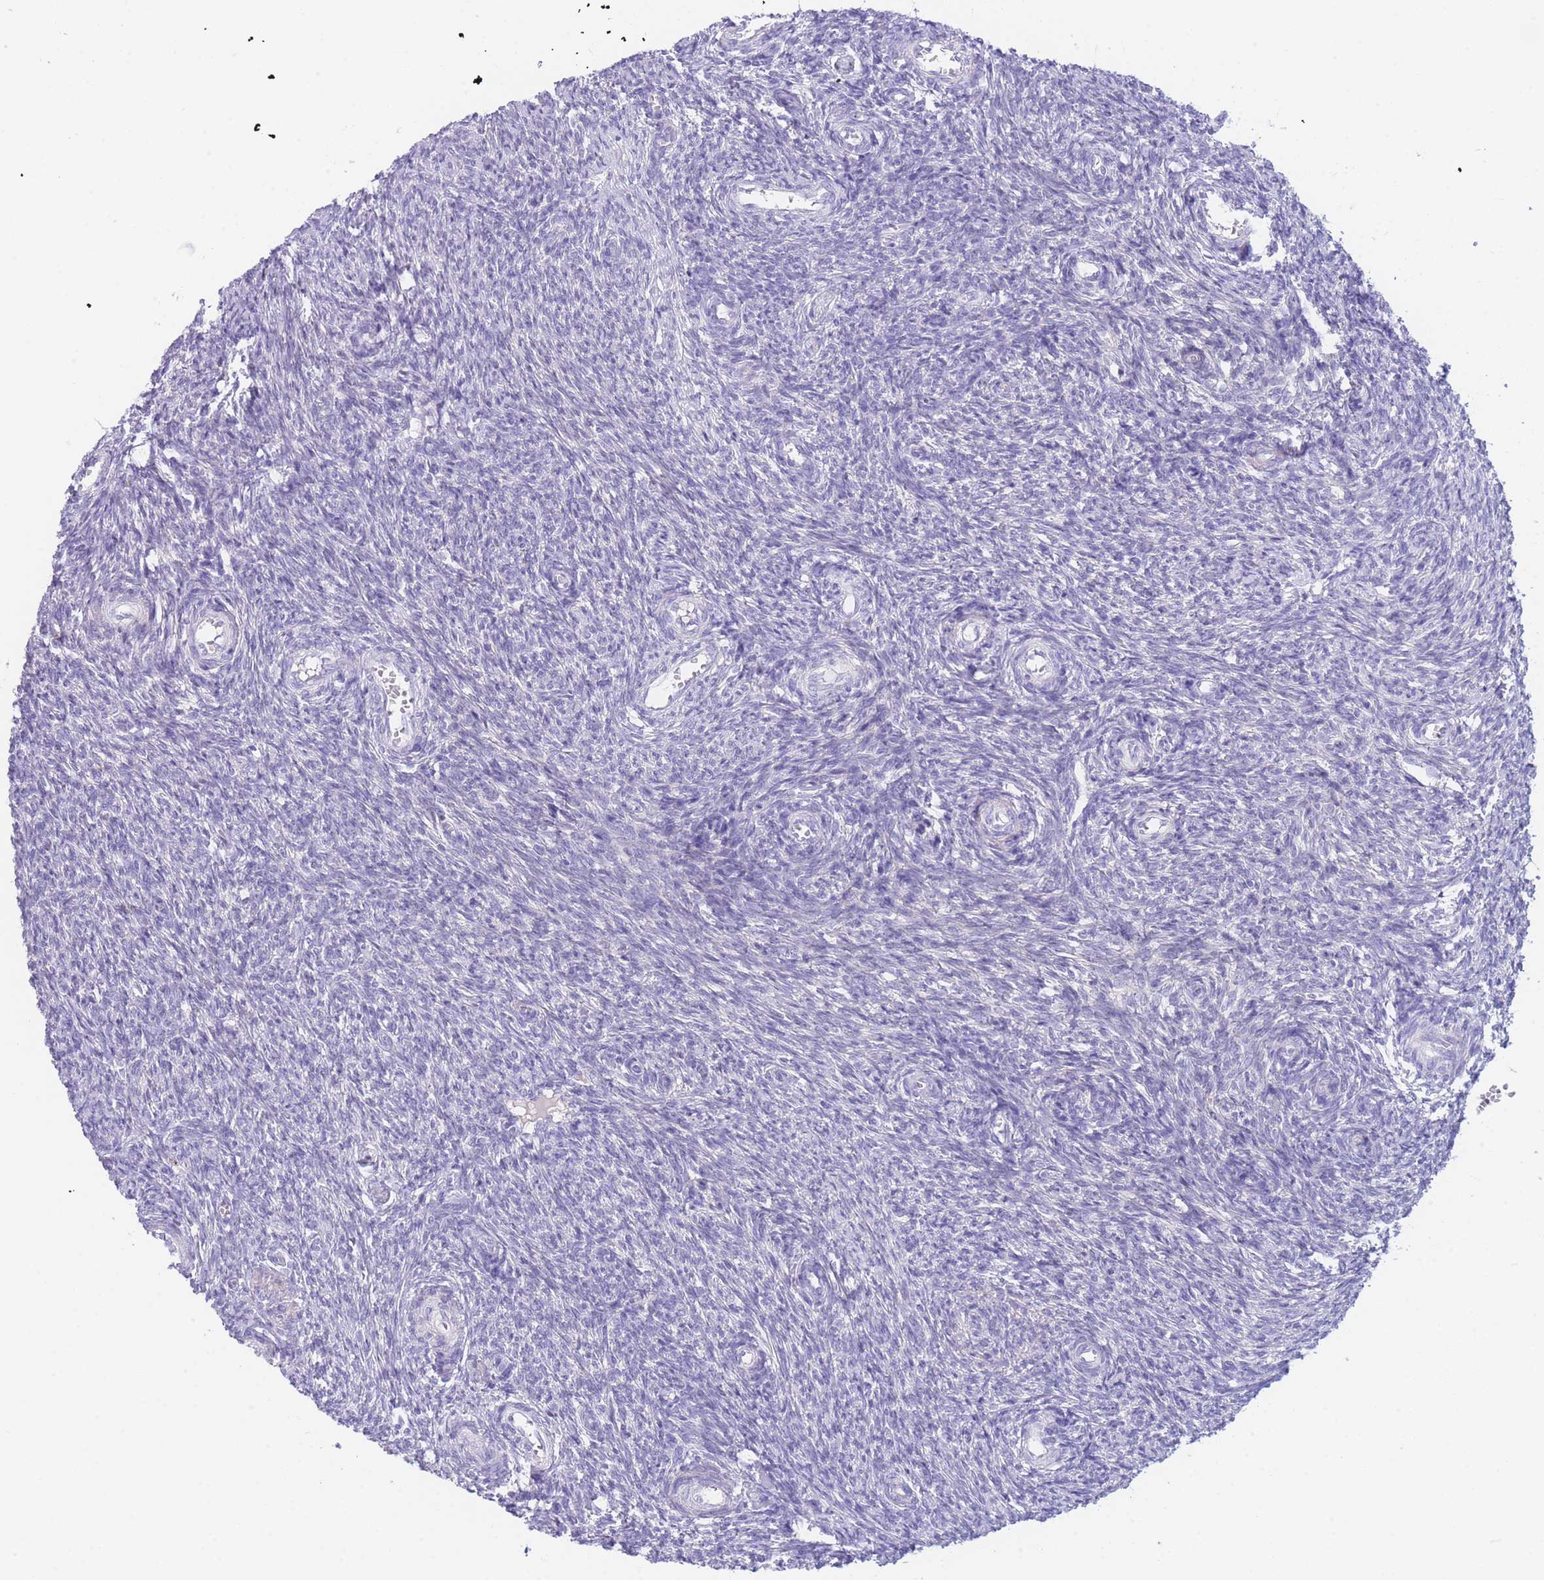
{"staining": {"intensity": "negative", "quantity": "none", "location": "none"}, "tissue": "ovary", "cell_type": "Ovarian stroma cells", "image_type": "normal", "snomed": [{"axis": "morphology", "description": "Normal tissue, NOS"}, {"axis": "topography", "description": "Ovary"}], "caption": "This is an immunohistochemistry (IHC) photomicrograph of normal ovary. There is no staining in ovarian stroma cells.", "gene": "PCDHB3", "patient": {"sex": "female", "age": 44}}